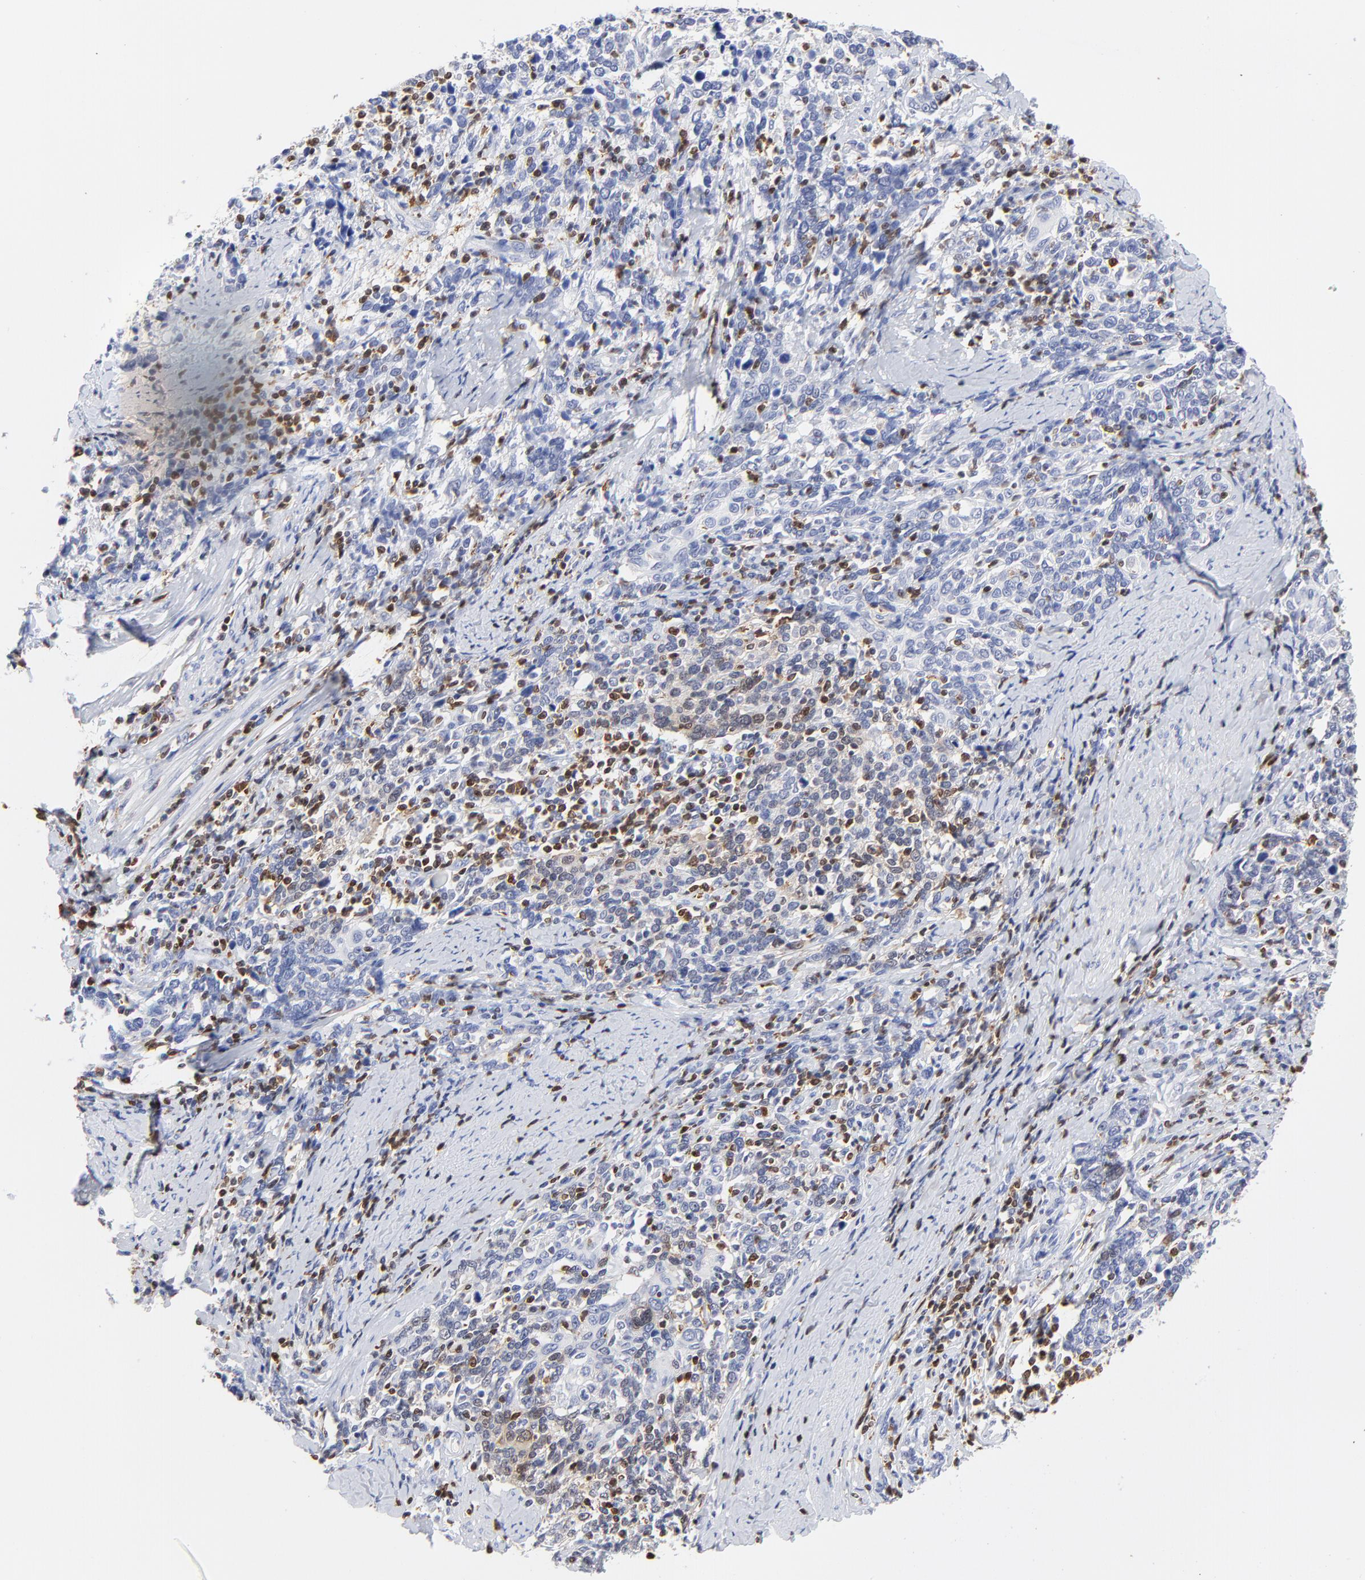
{"staining": {"intensity": "negative", "quantity": "none", "location": "none"}, "tissue": "cervical cancer", "cell_type": "Tumor cells", "image_type": "cancer", "snomed": [{"axis": "morphology", "description": "Squamous cell carcinoma, NOS"}, {"axis": "topography", "description": "Cervix"}], "caption": "This is an IHC image of cervical cancer. There is no positivity in tumor cells.", "gene": "ZAP70", "patient": {"sex": "female", "age": 41}}